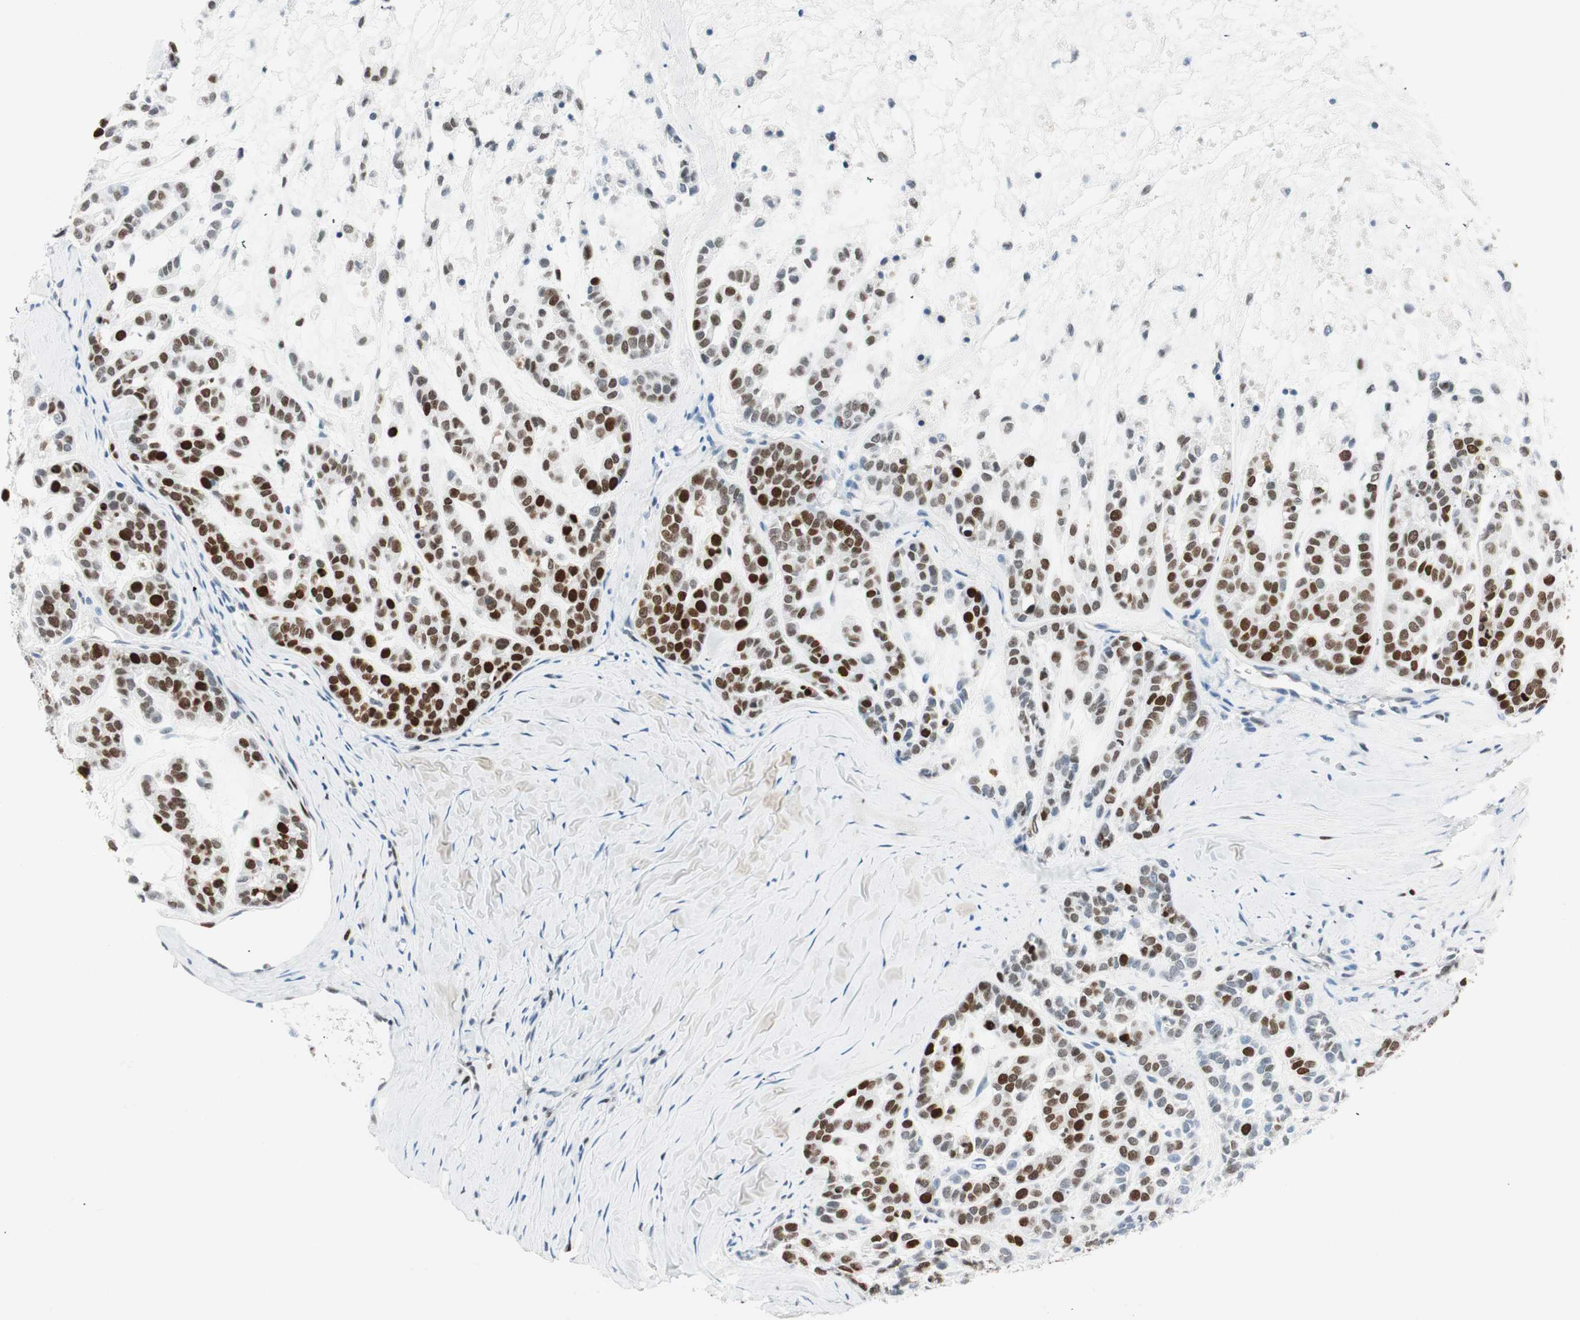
{"staining": {"intensity": "strong", "quantity": "25%-75%", "location": "nuclear"}, "tissue": "head and neck cancer", "cell_type": "Tumor cells", "image_type": "cancer", "snomed": [{"axis": "morphology", "description": "Adenocarcinoma, NOS"}, {"axis": "morphology", "description": "Adenoma, NOS"}, {"axis": "topography", "description": "Head-Neck"}], "caption": "Immunohistochemical staining of head and neck adenocarcinoma shows strong nuclear protein positivity in about 25%-75% of tumor cells.", "gene": "EZH2", "patient": {"sex": "female", "age": 55}}